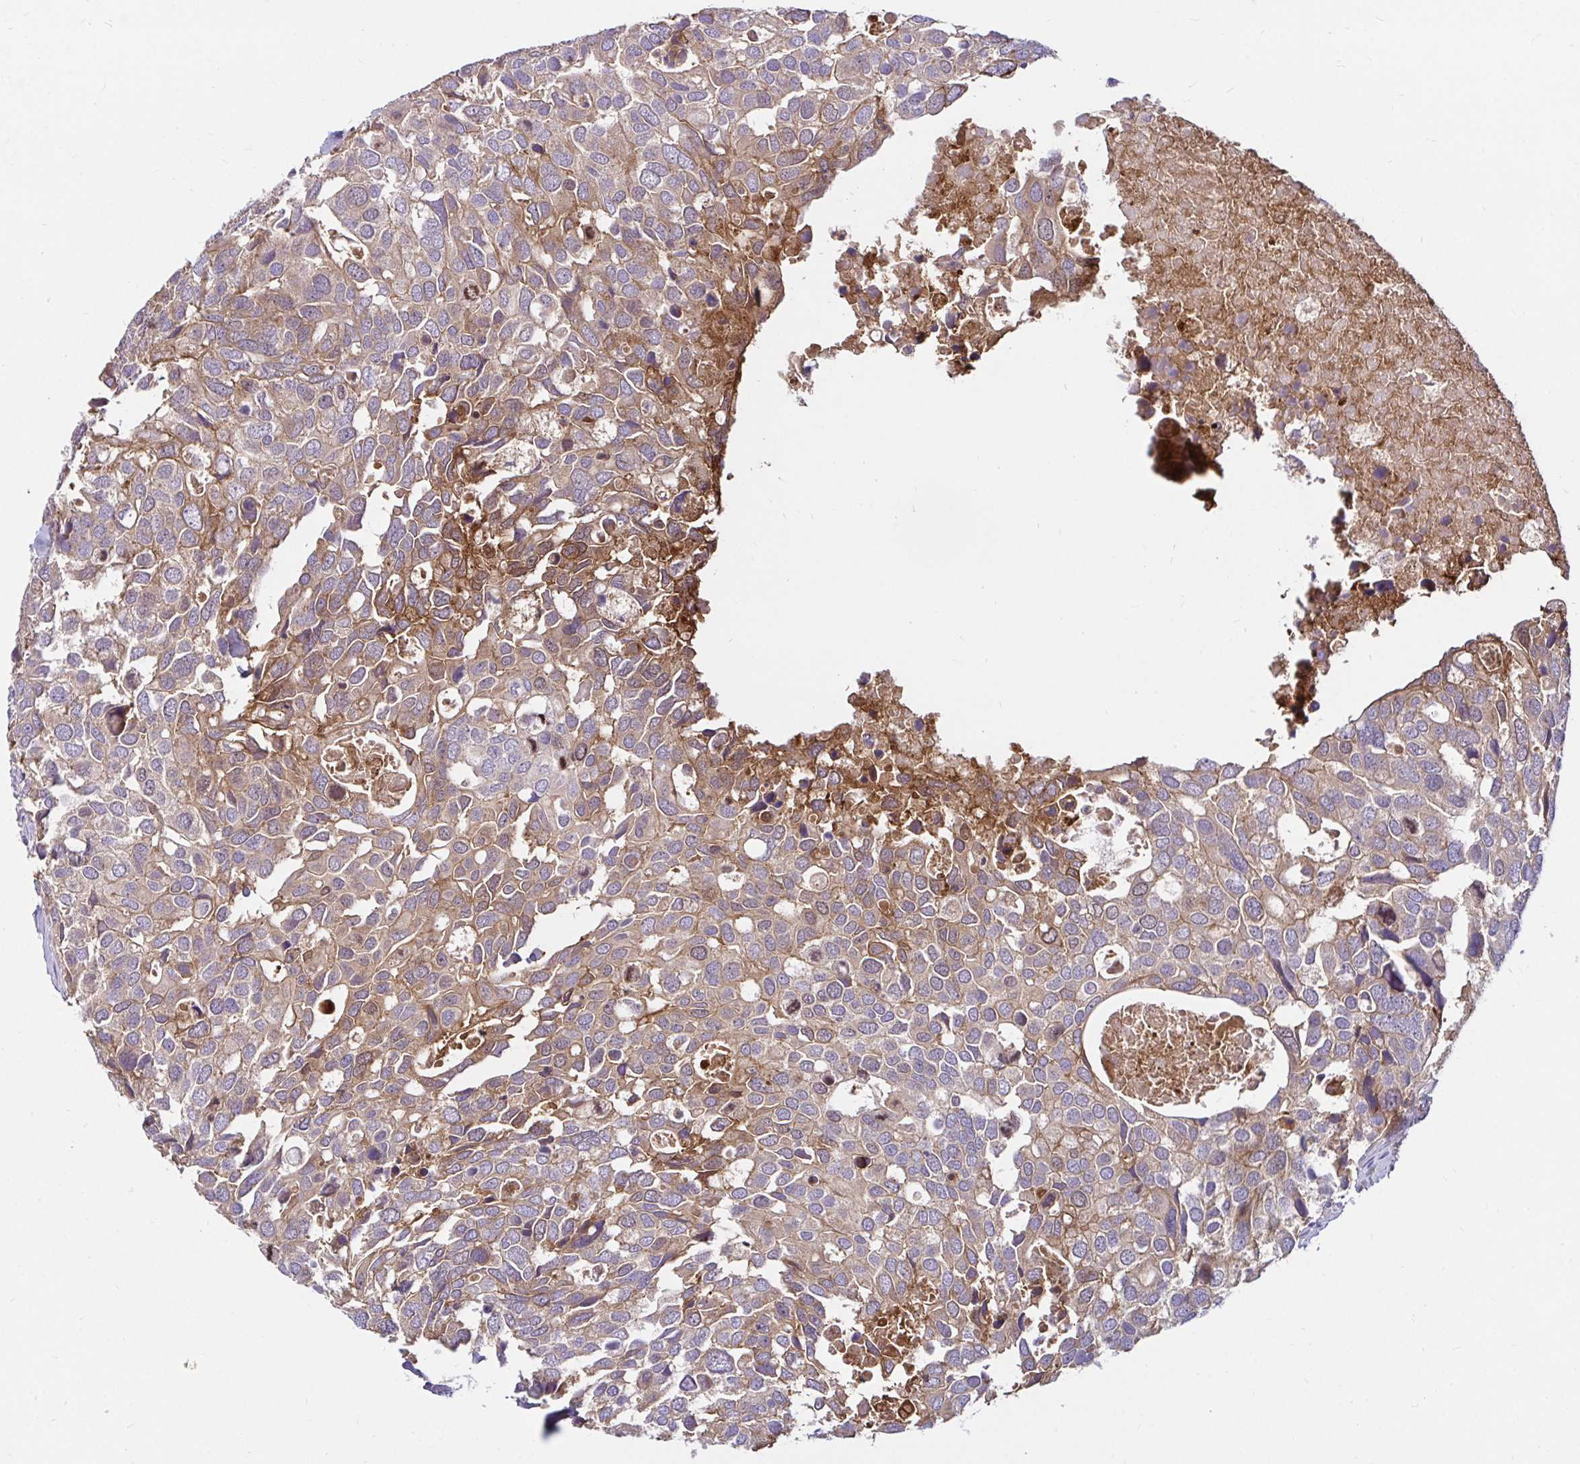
{"staining": {"intensity": "weak", "quantity": "25%-75%", "location": "cytoplasmic/membranous"}, "tissue": "breast cancer", "cell_type": "Tumor cells", "image_type": "cancer", "snomed": [{"axis": "morphology", "description": "Duct carcinoma"}, {"axis": "topography", "description": "Breast"}], "caption": "An immunohistochemistry micrograph of neoplastic tissue is shown. Protein staining in brown highlights weak cytoplasmic/membranous positivity in breast cancer within tumor cells.", "gene": "ITGA2", "patient": {"sex": "female", "age": 83}}